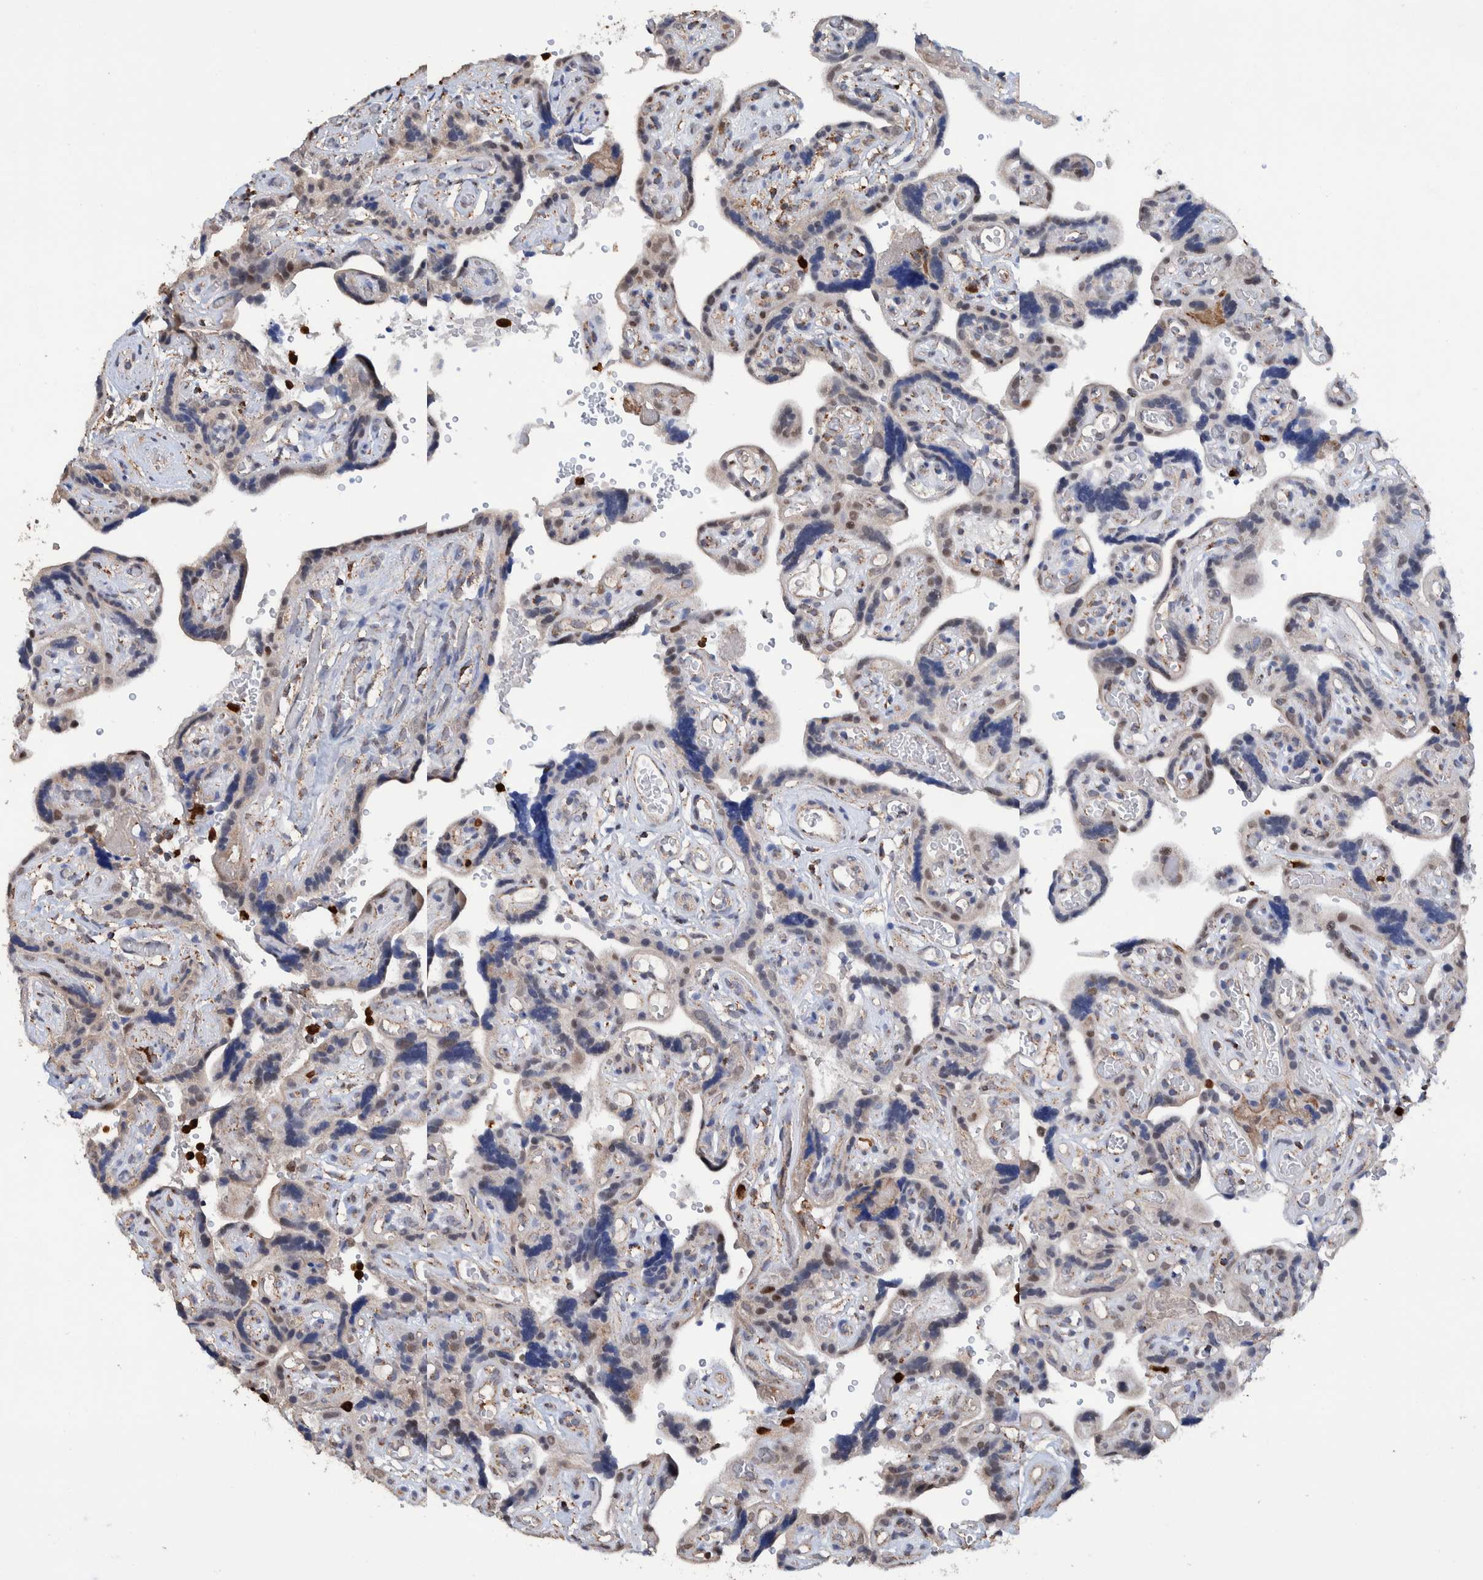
{"staining": {"intensity": "weak", "quantity": "25%-75%", "location": "cytoplasmic/membranous"}, "tissue": "placenta", "cell_type": "Decidual cells", "image_type": "normal", "snomed": [{"axis": "morphology", "description": "Normal tissue, NOS"}, {"axis": "topography", "description": "Placenta"}], "caption": "Protein staining exhibits weak cytoplasmic/membranous positivity in about 25%-75% of decidual cells in benign placenta.", "gene": "DECR1", "patient": {"sex": "female", "age": 30}}